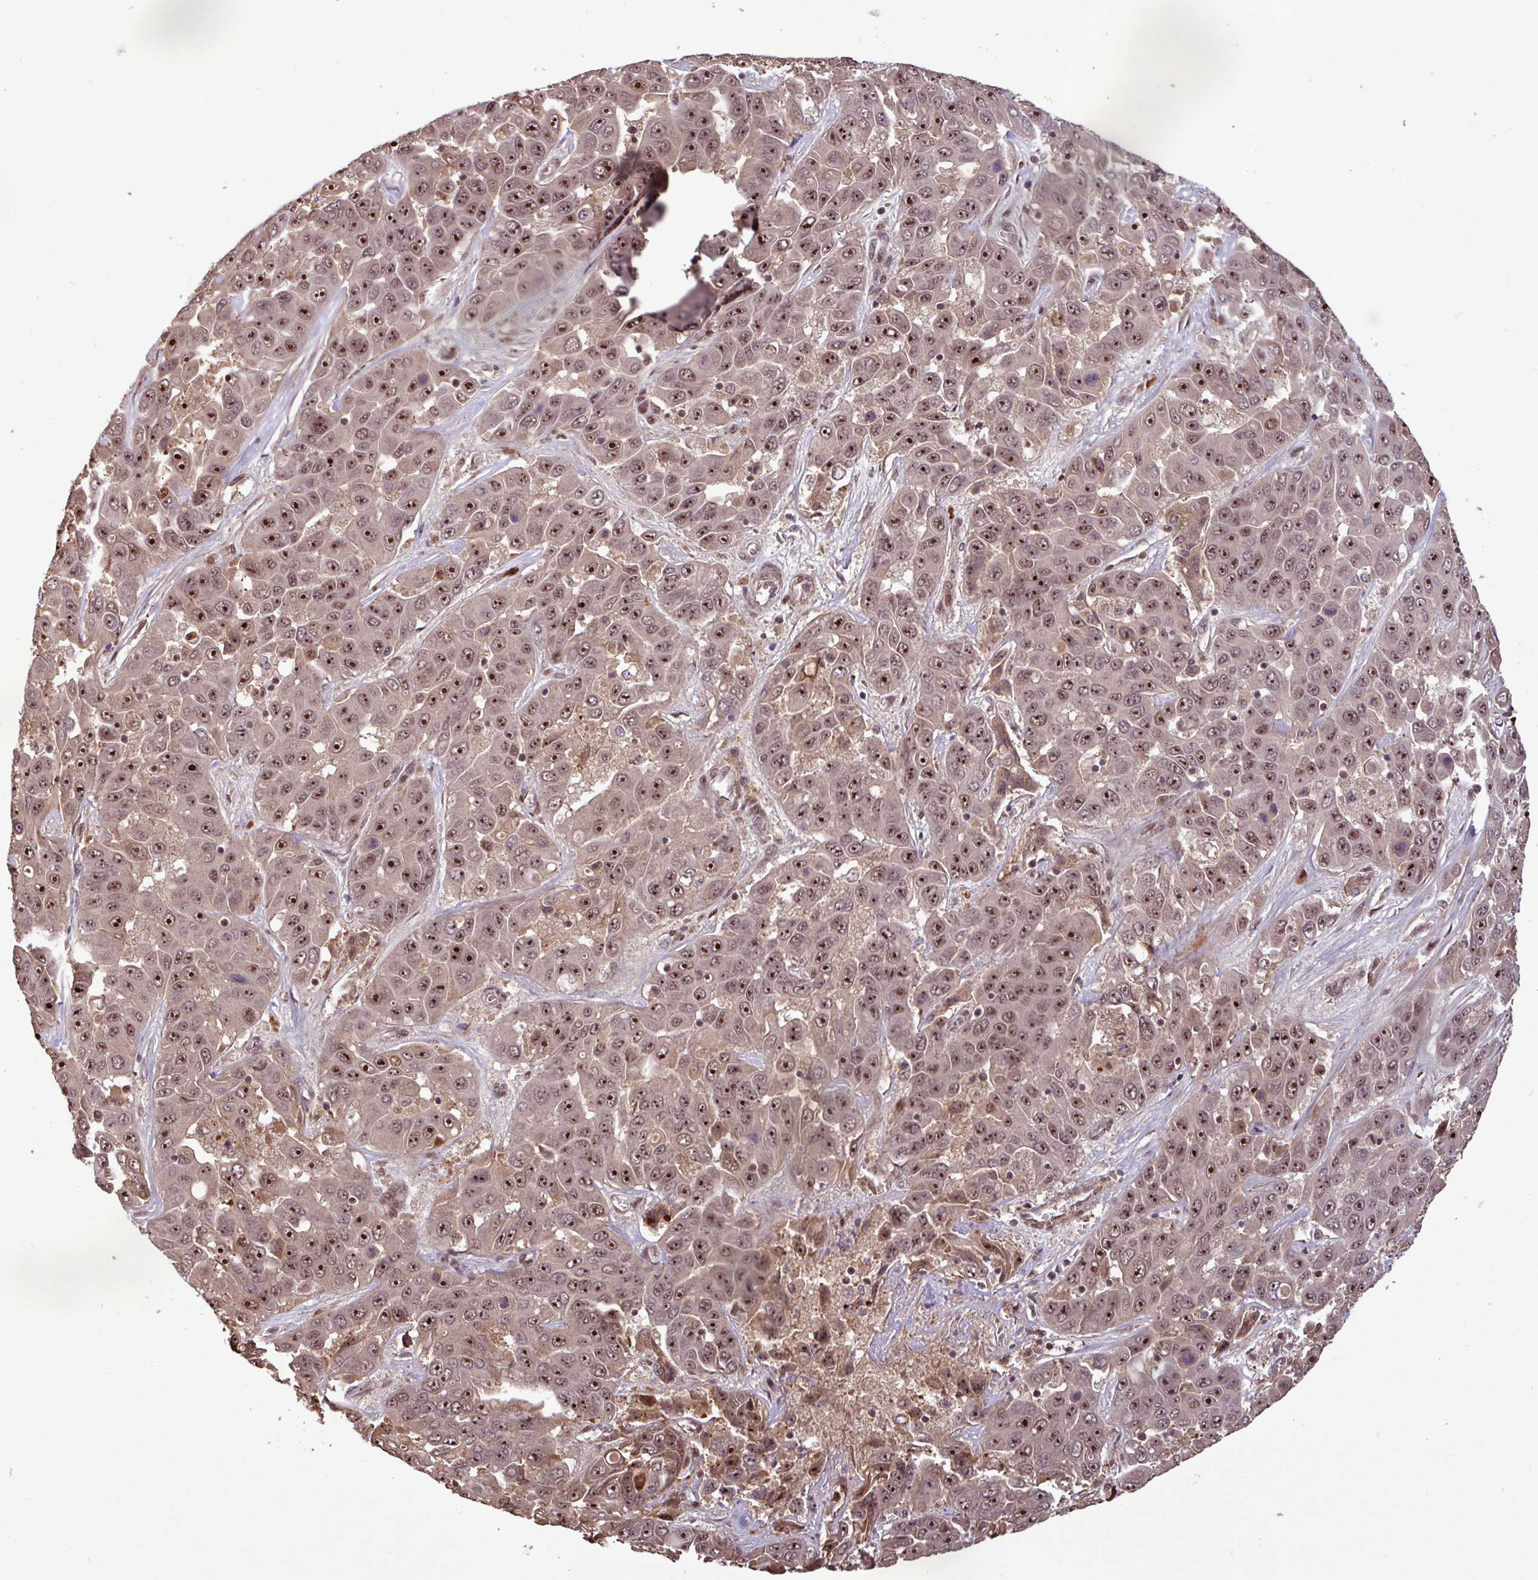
{"staining": {"intensity": "strong", "quantity": ">75%", "location": "nuclear"}, "tissue": "liver cancer", "cell_type": "Tumor cells", "image_type": "cancer", "snomed": [{"axis": "morphology", "description": "Cholangiocarcinoma"}, {"axis": "topography", "description": "Liver"}], "caption": "IHC histopathology image of human liver cholangiocarcinoma stained for a protein (brown), which displays high levels of strong nuclear staining in approximately >75% of tumor cells.", "gene": "SLC22A24", "patient": {"sex": "female", "age": 52}}